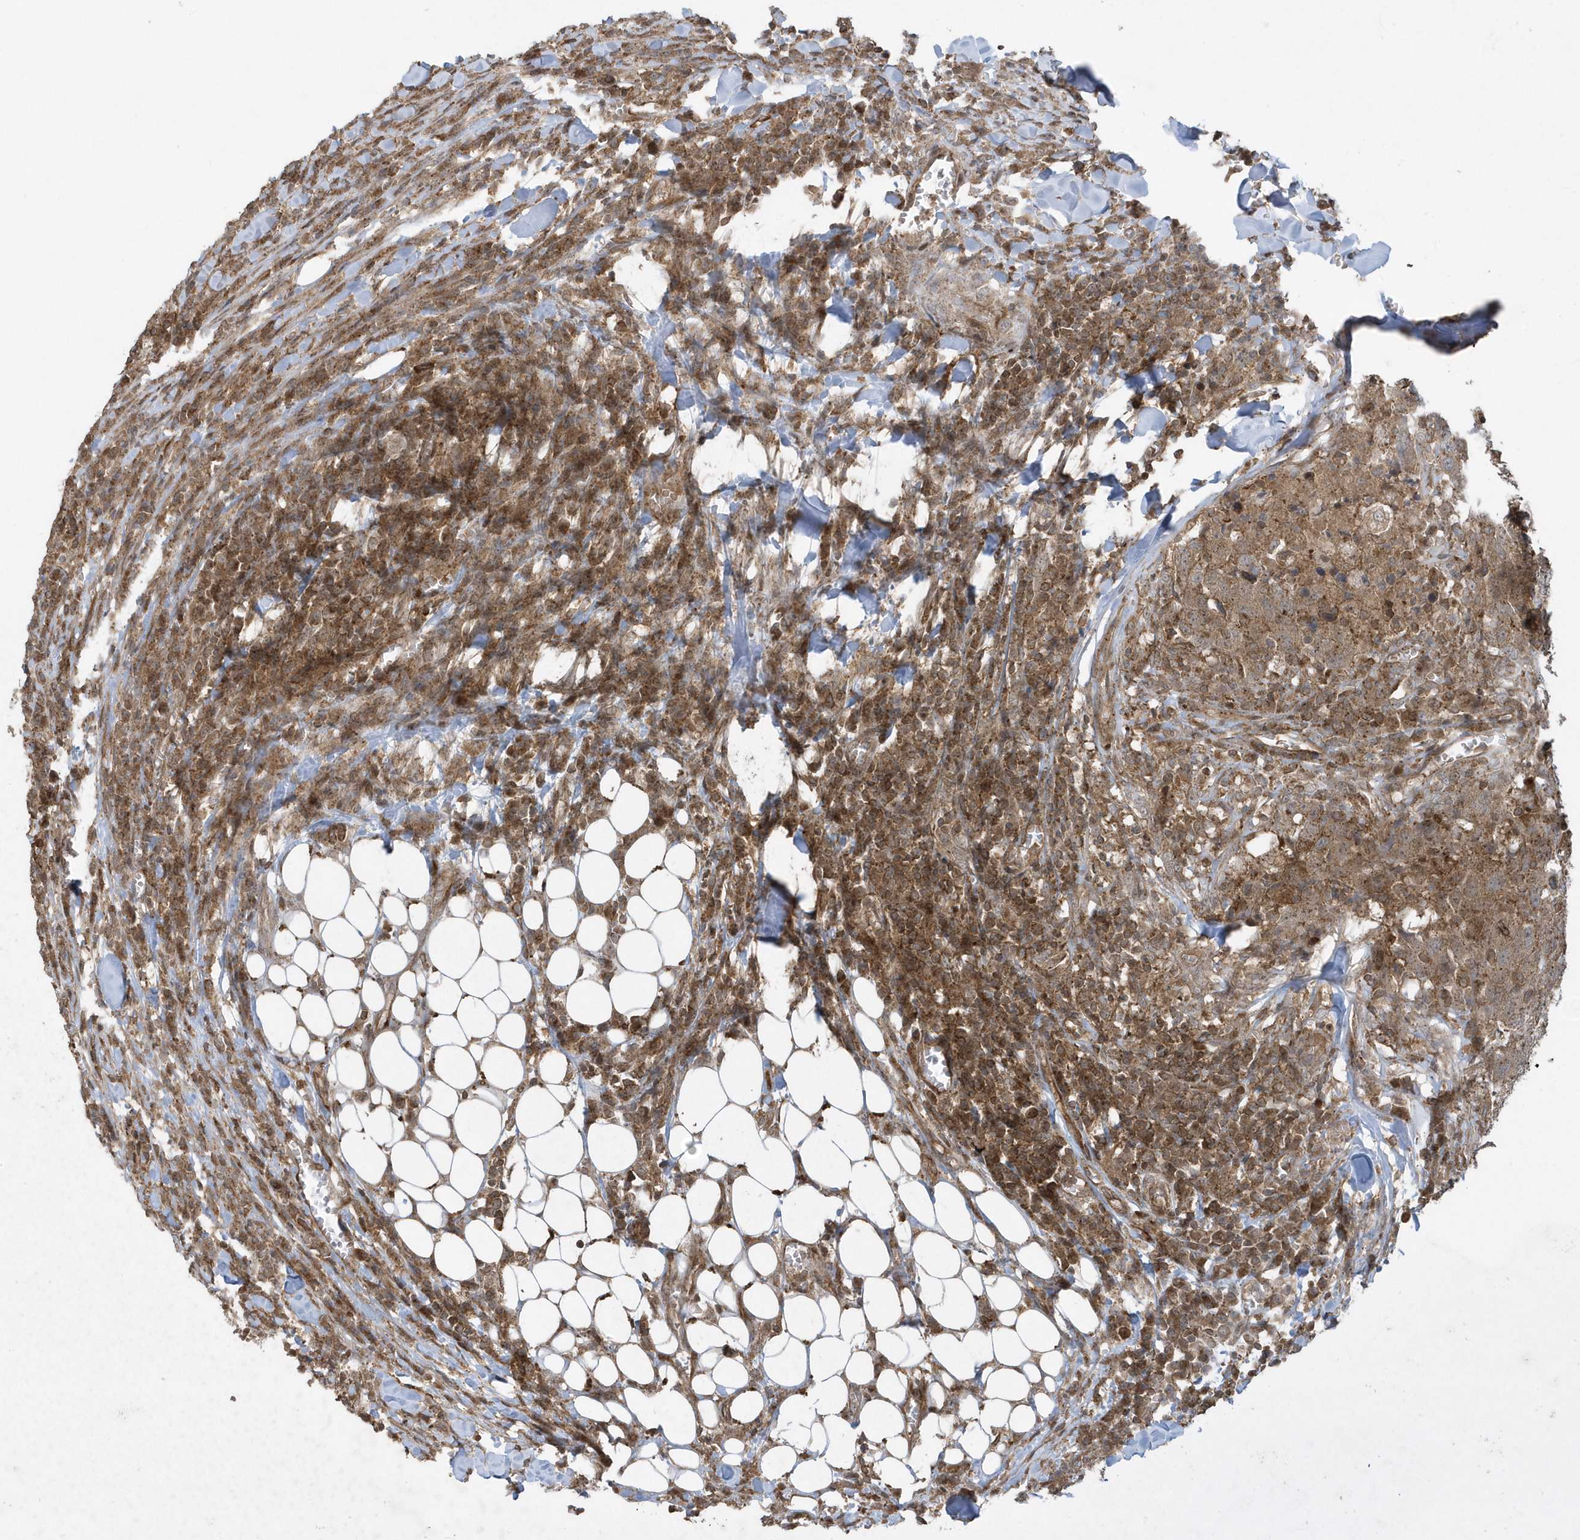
{"staining": {"intensity": "moderate", "quantity": ">75%", "location": "cytoplasmic/membranous"}, "tissue": "head and neck cancer", "cell_type": "Tumor cells", "image_type": "cancer", "snomed": [{"axis": "morphology", "description": "Squamous cell carcinoma, NOS"}, {"axis": "topography", "description": "Head-Neck"}], "caption": "Tumor cells demonstrate medium levels of moderate cytoplasmic/membranous staining in approximately >75% of cells in head and neck cancer (squamous cell carcinoma). (Stains: DAB in brown, nuclei in blue, Microscopy: brightfield microscopy at high magnification).", "gene": "STAMBP", "patient": {"sex": "male", "age": 66}}